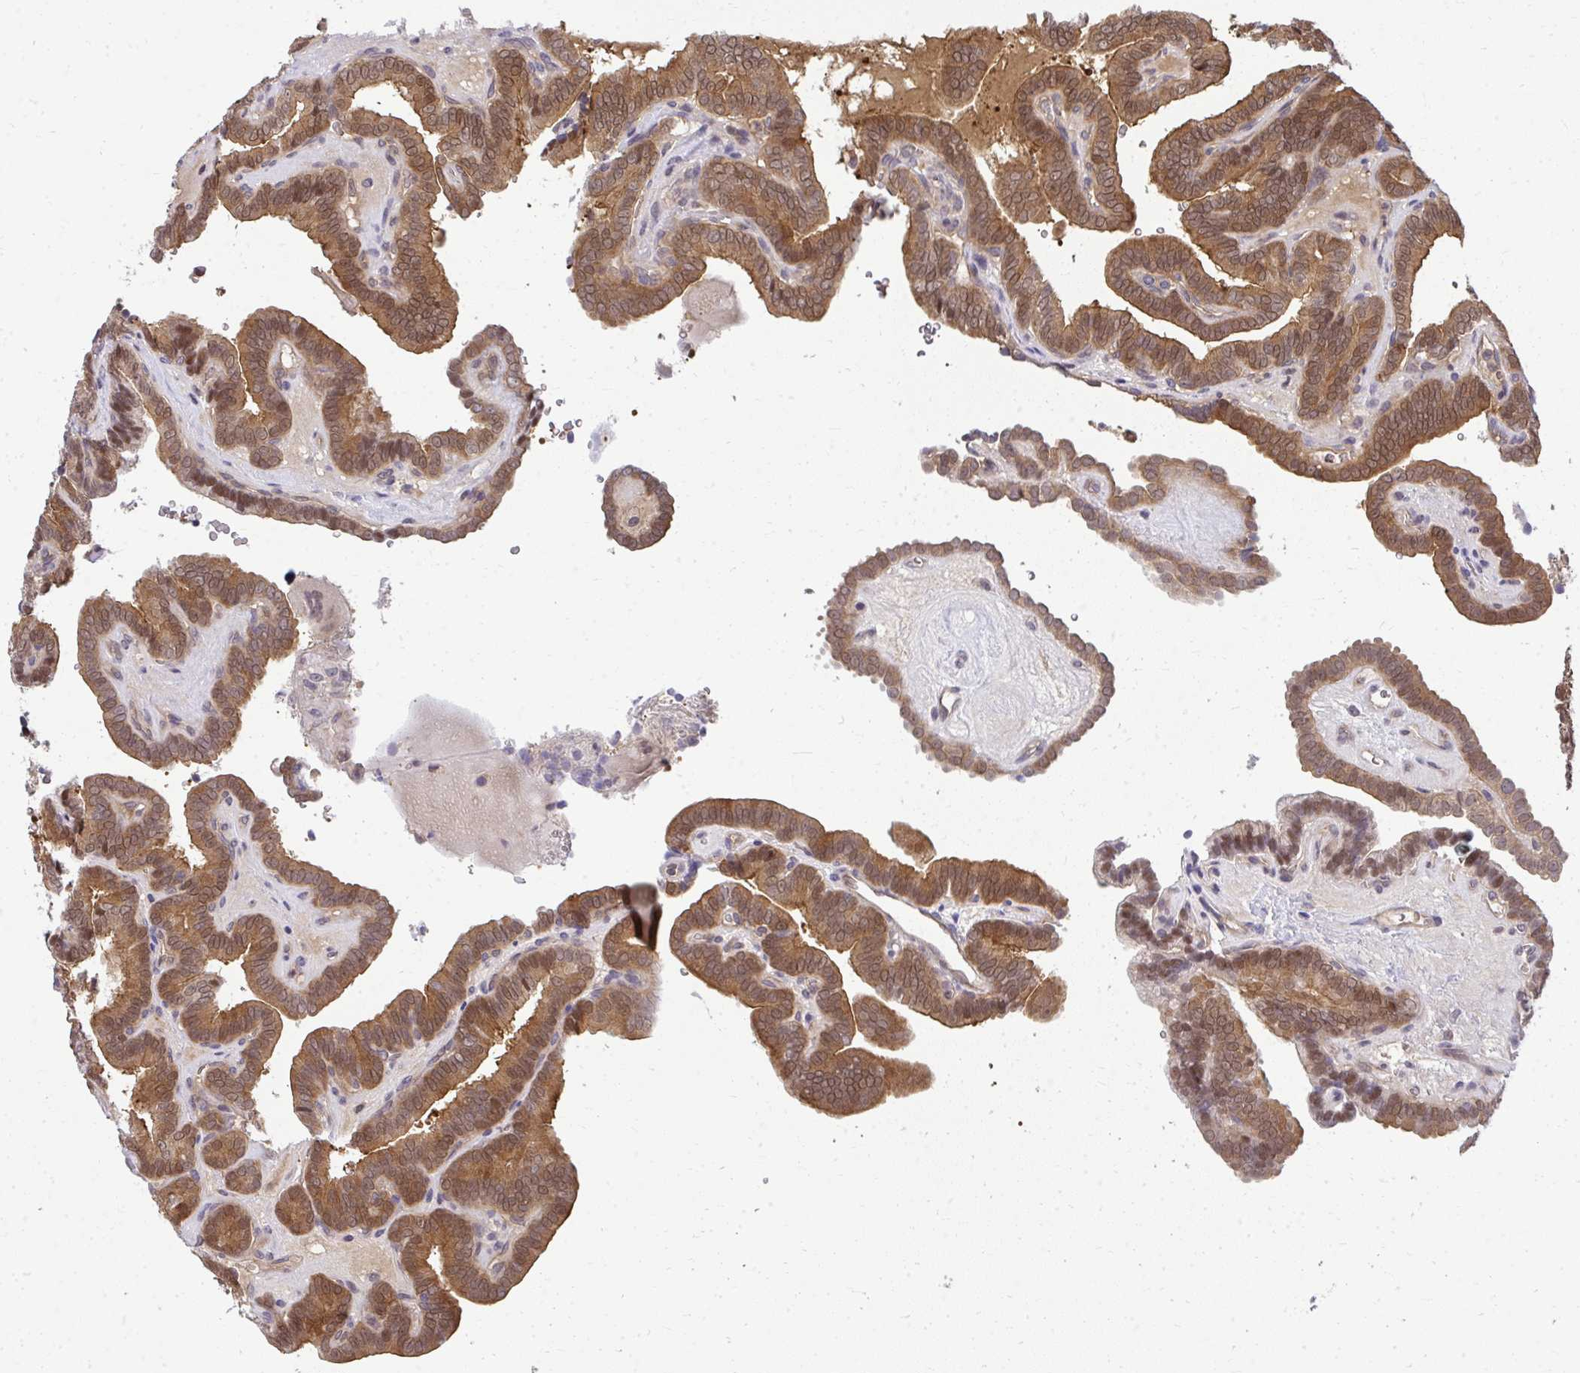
{"staining": {"intensity": "moderate", "quantity": ">75%", "location": "cytoplasmic/membranous,nuclear"}, "tissue": "thyroid cancer", "cell_type": "Tumor cells", "image_type": "cancer", "snomed": [{"axis": "morphology", "description": "Papillary adenocarcinoma, NOS"}, {"axis": "topography", "description": "Thyroid gland"}], "caption": "Immunohistochemical staining of thyroid cancer (papillary adenocarcinoma) shows medium levels of moderate cytoplasmic/membranous and nuclear expression in approximately >75% of tumor cells. The protein is shown in brown color, while the nuclei are stained blue.", "gene": "HDHD2", "patient": {"sex": "female", "age": 21}}